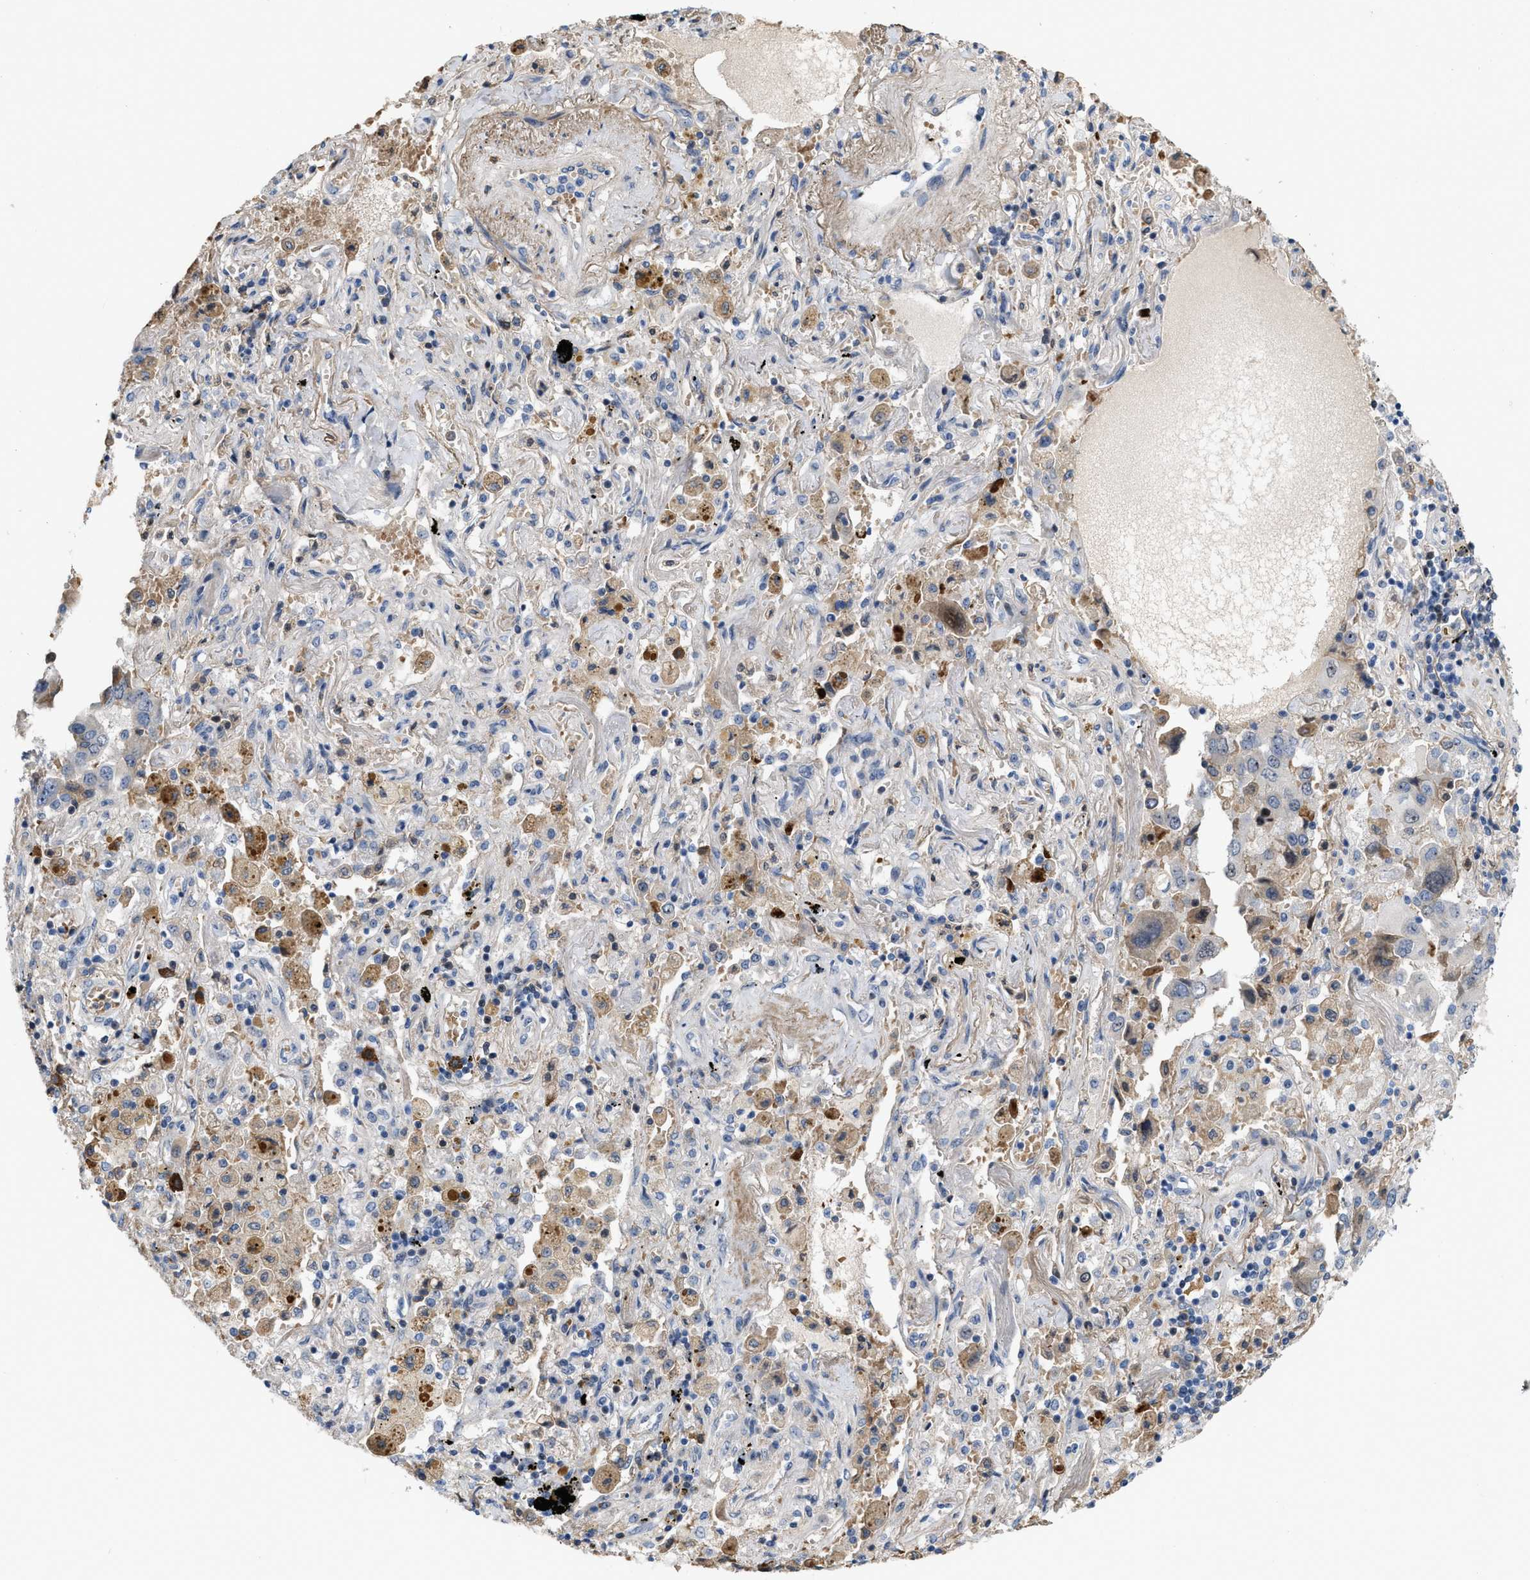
{"staining": {"intensity": "weak", "quantity": "<25%", "location": "cytoplasmic/membranous"}, "tissue": "lung cancer", "cell_type": "Tumor cells", "image_type": "cancer", "snomed": [{"axis": "morphology", "description": "Adenocarcinoma, NOS"}, {"axis": "topography", "description": "Lung"}], "caption": "Immunohistochemical staining of human lung adenocarcinoma demonstrates no significant staining in tumor cells.", "gene": "POLR1F", "patient": {"sex": "female", "age": 65}}